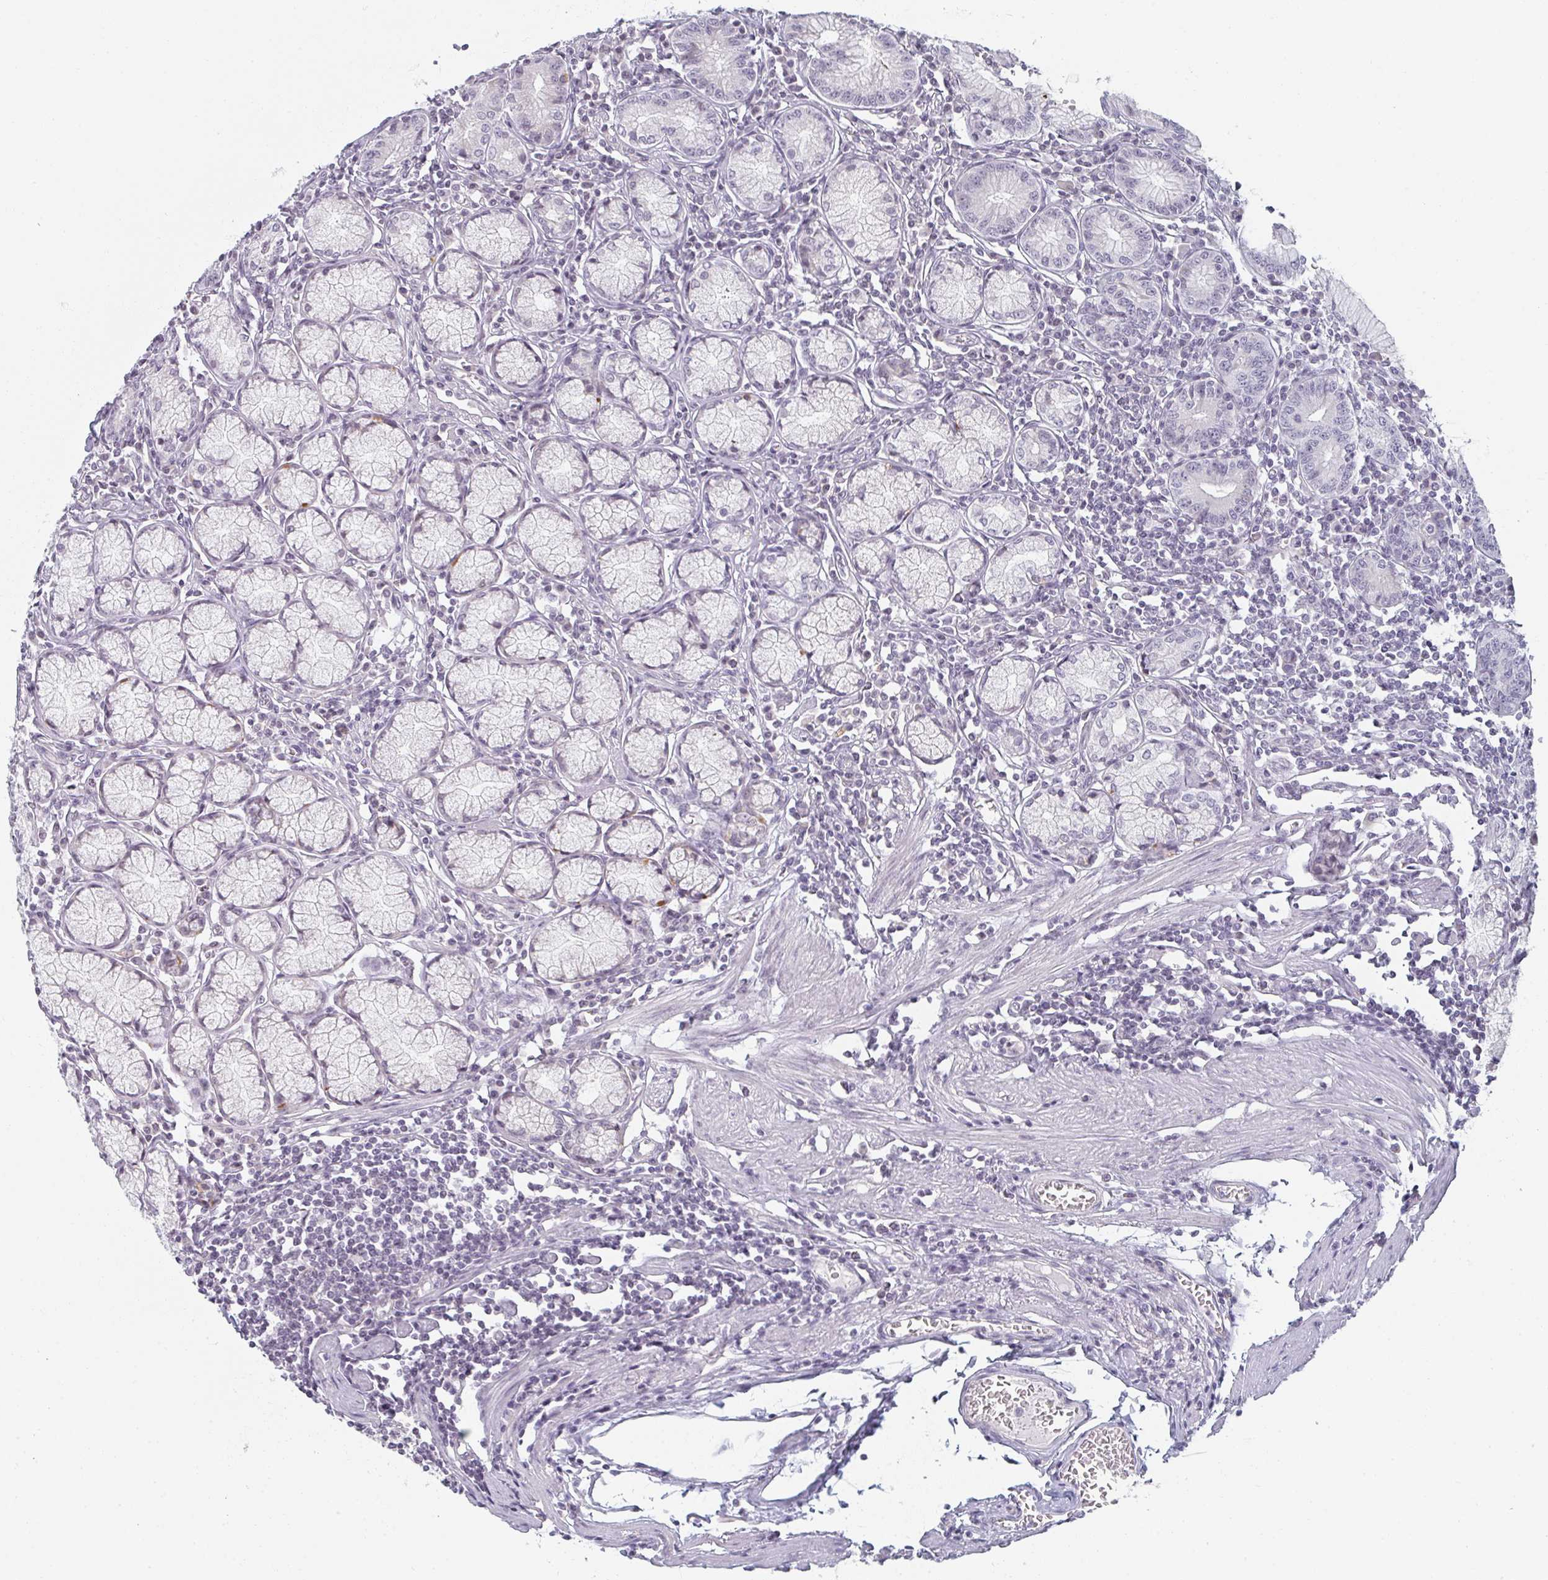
{"staining": {"intensity": "negative", "quantity": "none", "location": "none"}, "tissue": "stomach", "cell_type": "Glandular cells", "image_type": "normal", "snomed": [{"axis": "morphology", "description": "Normal tissue, NOS"}, {"axis": "topography", "description": "Stomach"}], "caption": "Glandular cells show no significant protein staining in normal stomach. Nuclei are stained in blue.", "gene": "RBBP6", "patient": {"sex": "male", "age": 55}}